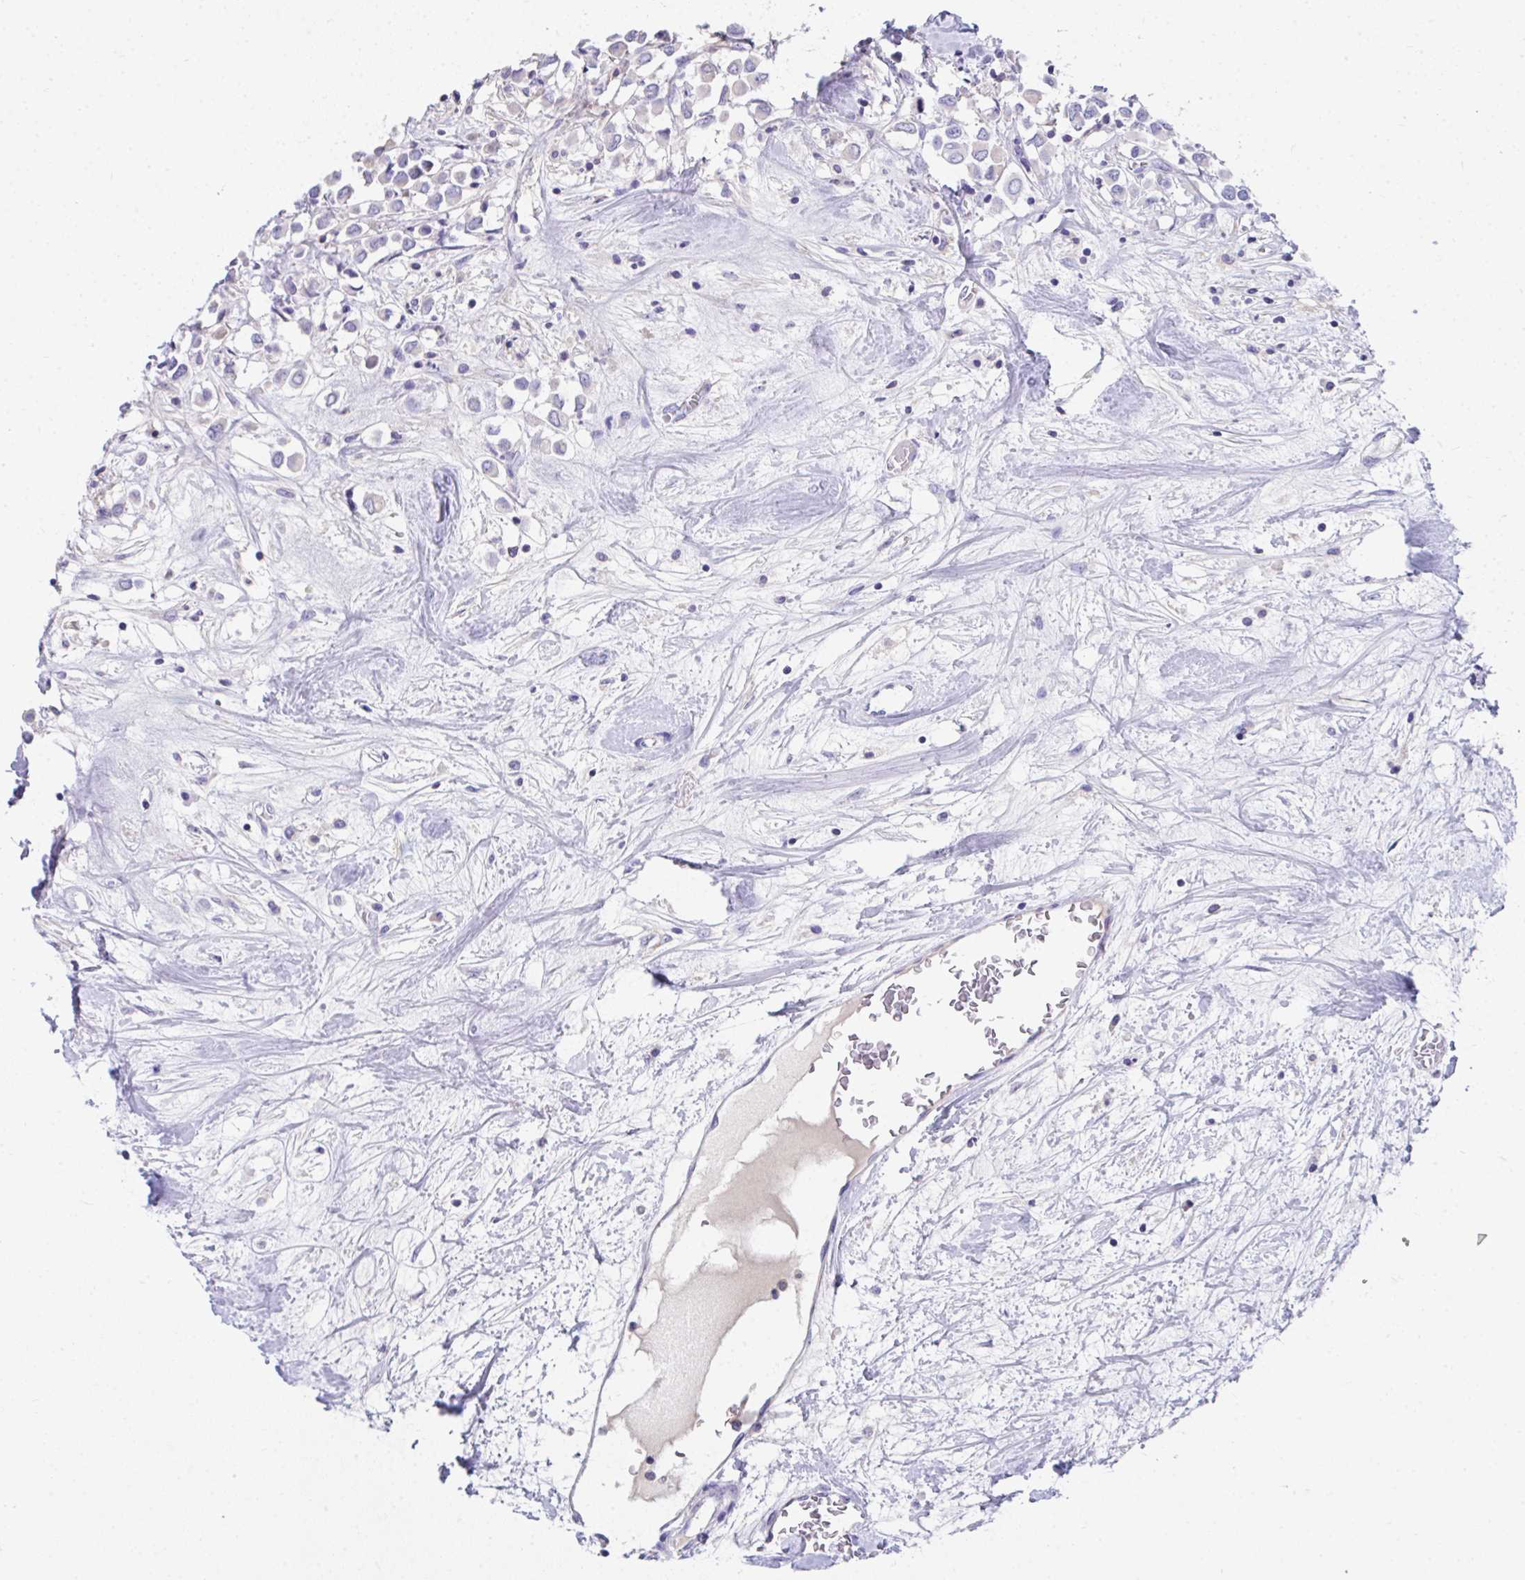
{"staining": {"intensity": "negative", "quantity": "none", "location": "none"}, "tissue": "breast cancer", "cell_type": "Tumor cells", "image_type": "cancer", "snomed": [{"axis": "morphology", "description": "Duct carcinoma"}, {"axis": "topography", "description": "Breast"}], "caption": "The histopathology image demonstrates no significant staining in tumor cells of breast infiltrating ductal carcinoma.", "gene": "COA5", "patient": {"sex": "female", "age": 61}}